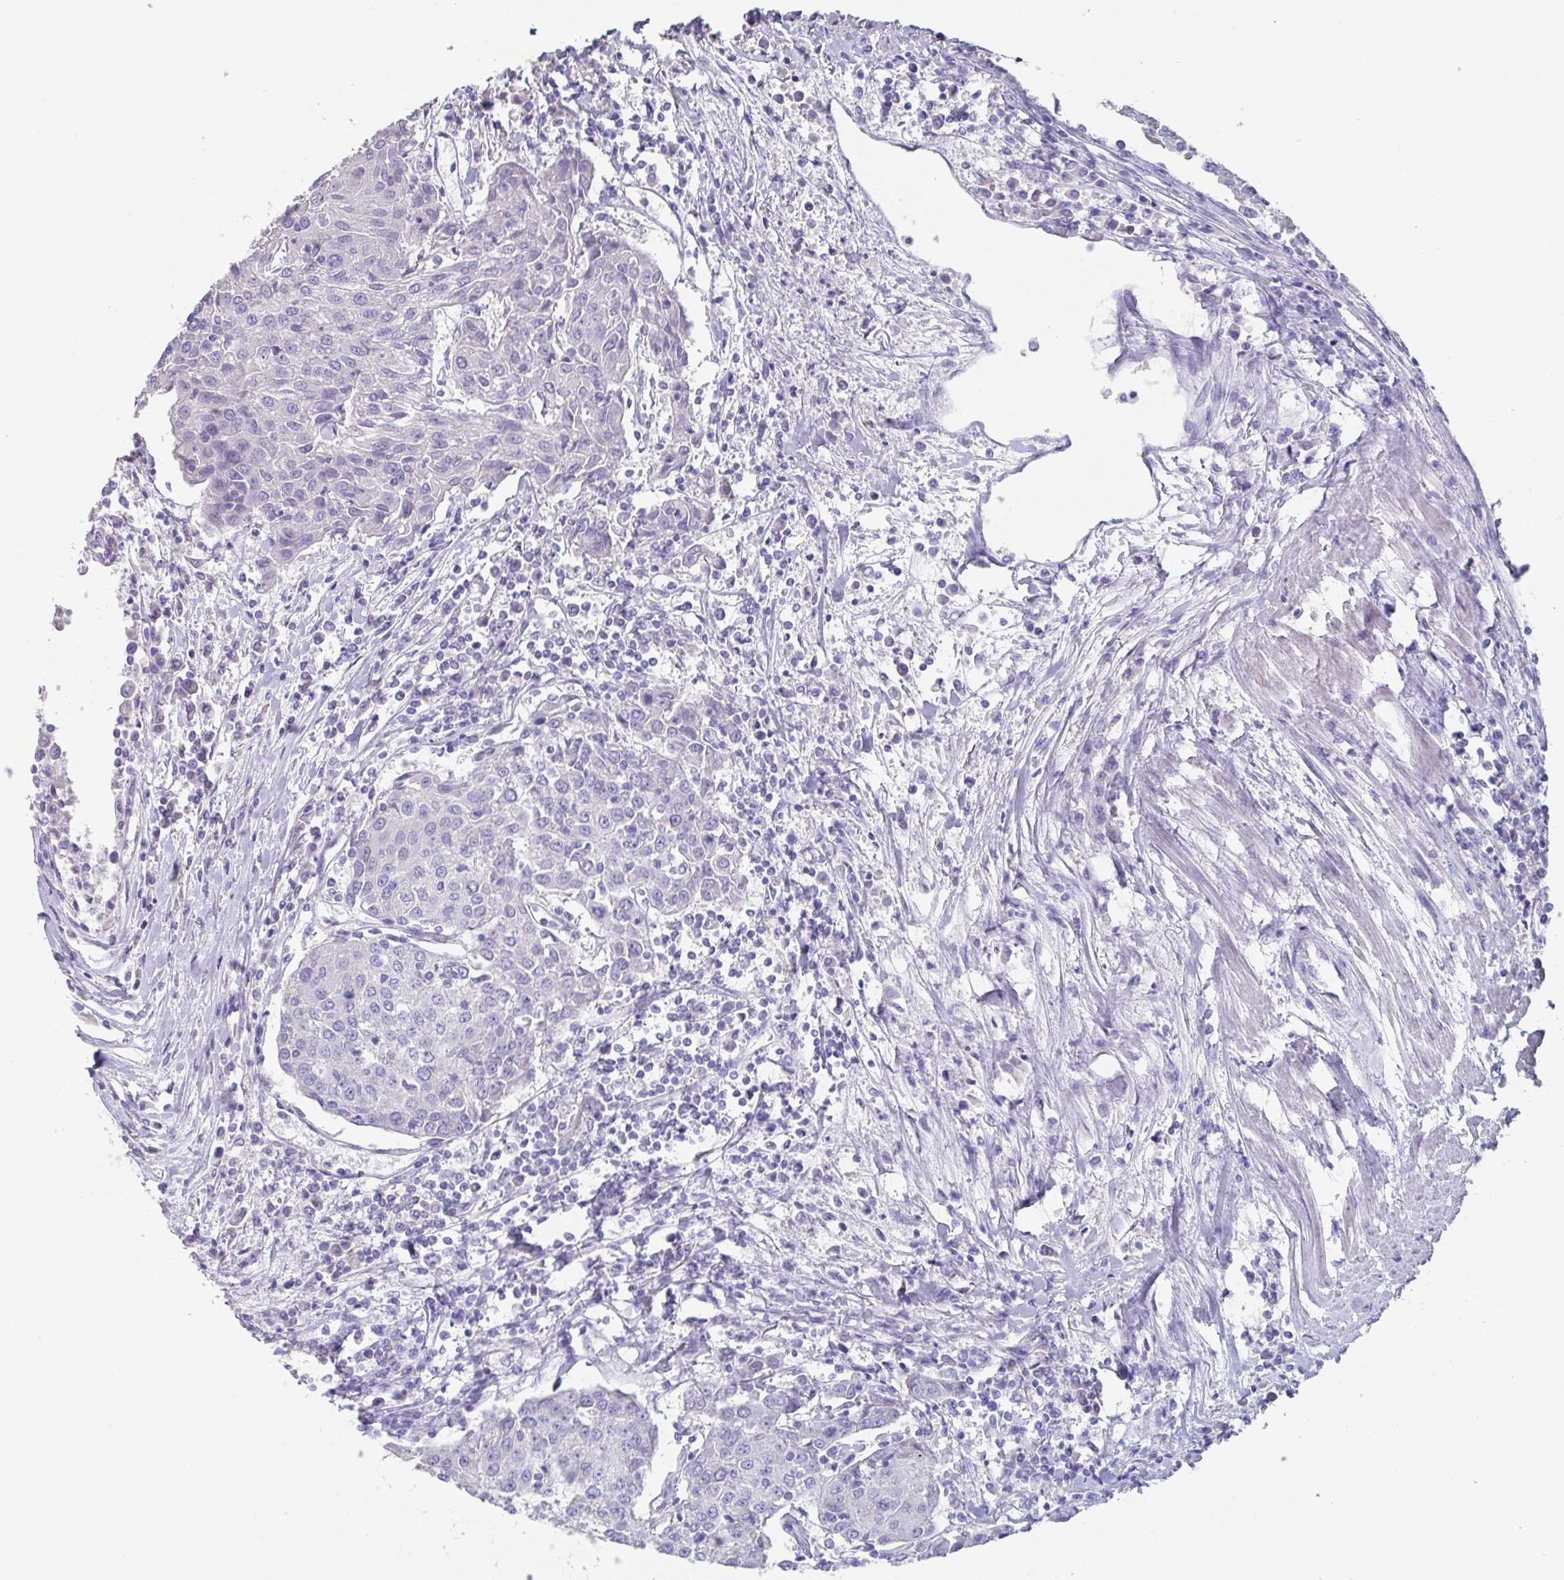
{"staining": {"intensity": "negative", "quantity": "none", "location": "none"}, "tissue": "urothelial cancer", "cell_type": "Tumor cells", "image_type": "cancer", "snomed": [{"axis": "morphology", "description": "Urothelial carcinoma, High grade"}, {"axis": "topography", "description": "Urinary bladder"}], "caption": "Protein analysis of urothelial carcinoma (high-grade) demonstrates no significant expression in tumor cells.", "gene": "SLC44A4", "patient": {"sex": "female", "age": 85}}